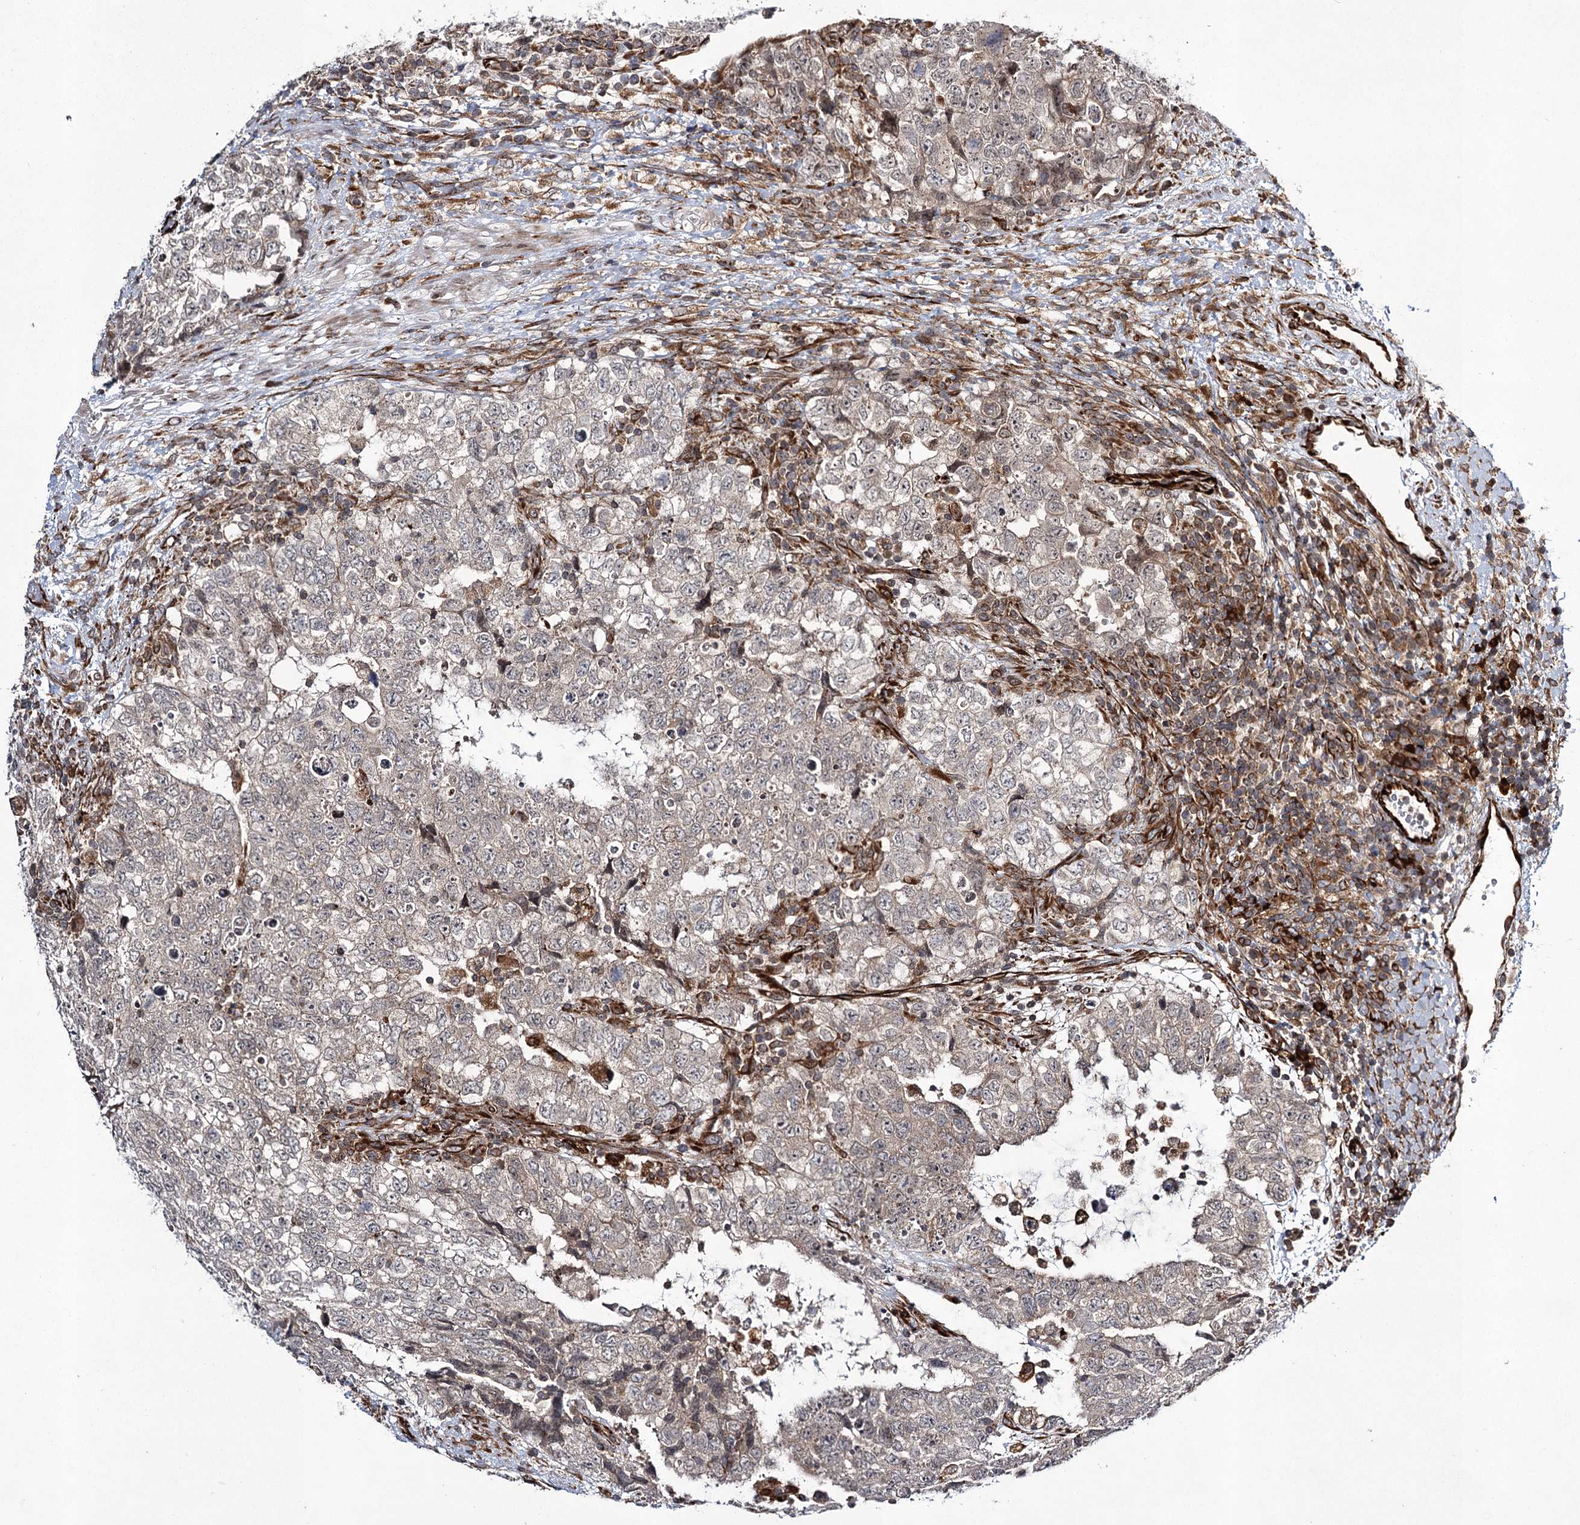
{"staining": {"intensity": "weak", "quantity": "<25%", "location": "cytoplasmic/membranous"}, "tissue": "testis cancer", "cell_type": "Tumor cells", "image_type": "cancer", "snomed": [{"axis": "morphology", "description": "Carcinoma, Embryonal, NOS"}, {"axis": "topography", "description": "Testis"}], "caption": "This photomicrograph is of testis embryonal carcinoma stained with immunohistochemistry (IHC) to label a protein in brown with the nuclei are counter-stained blue. There is no expression in tumor cells.", "gene": "DPEP2", "patient": {"sex": "male", "age": 37}}